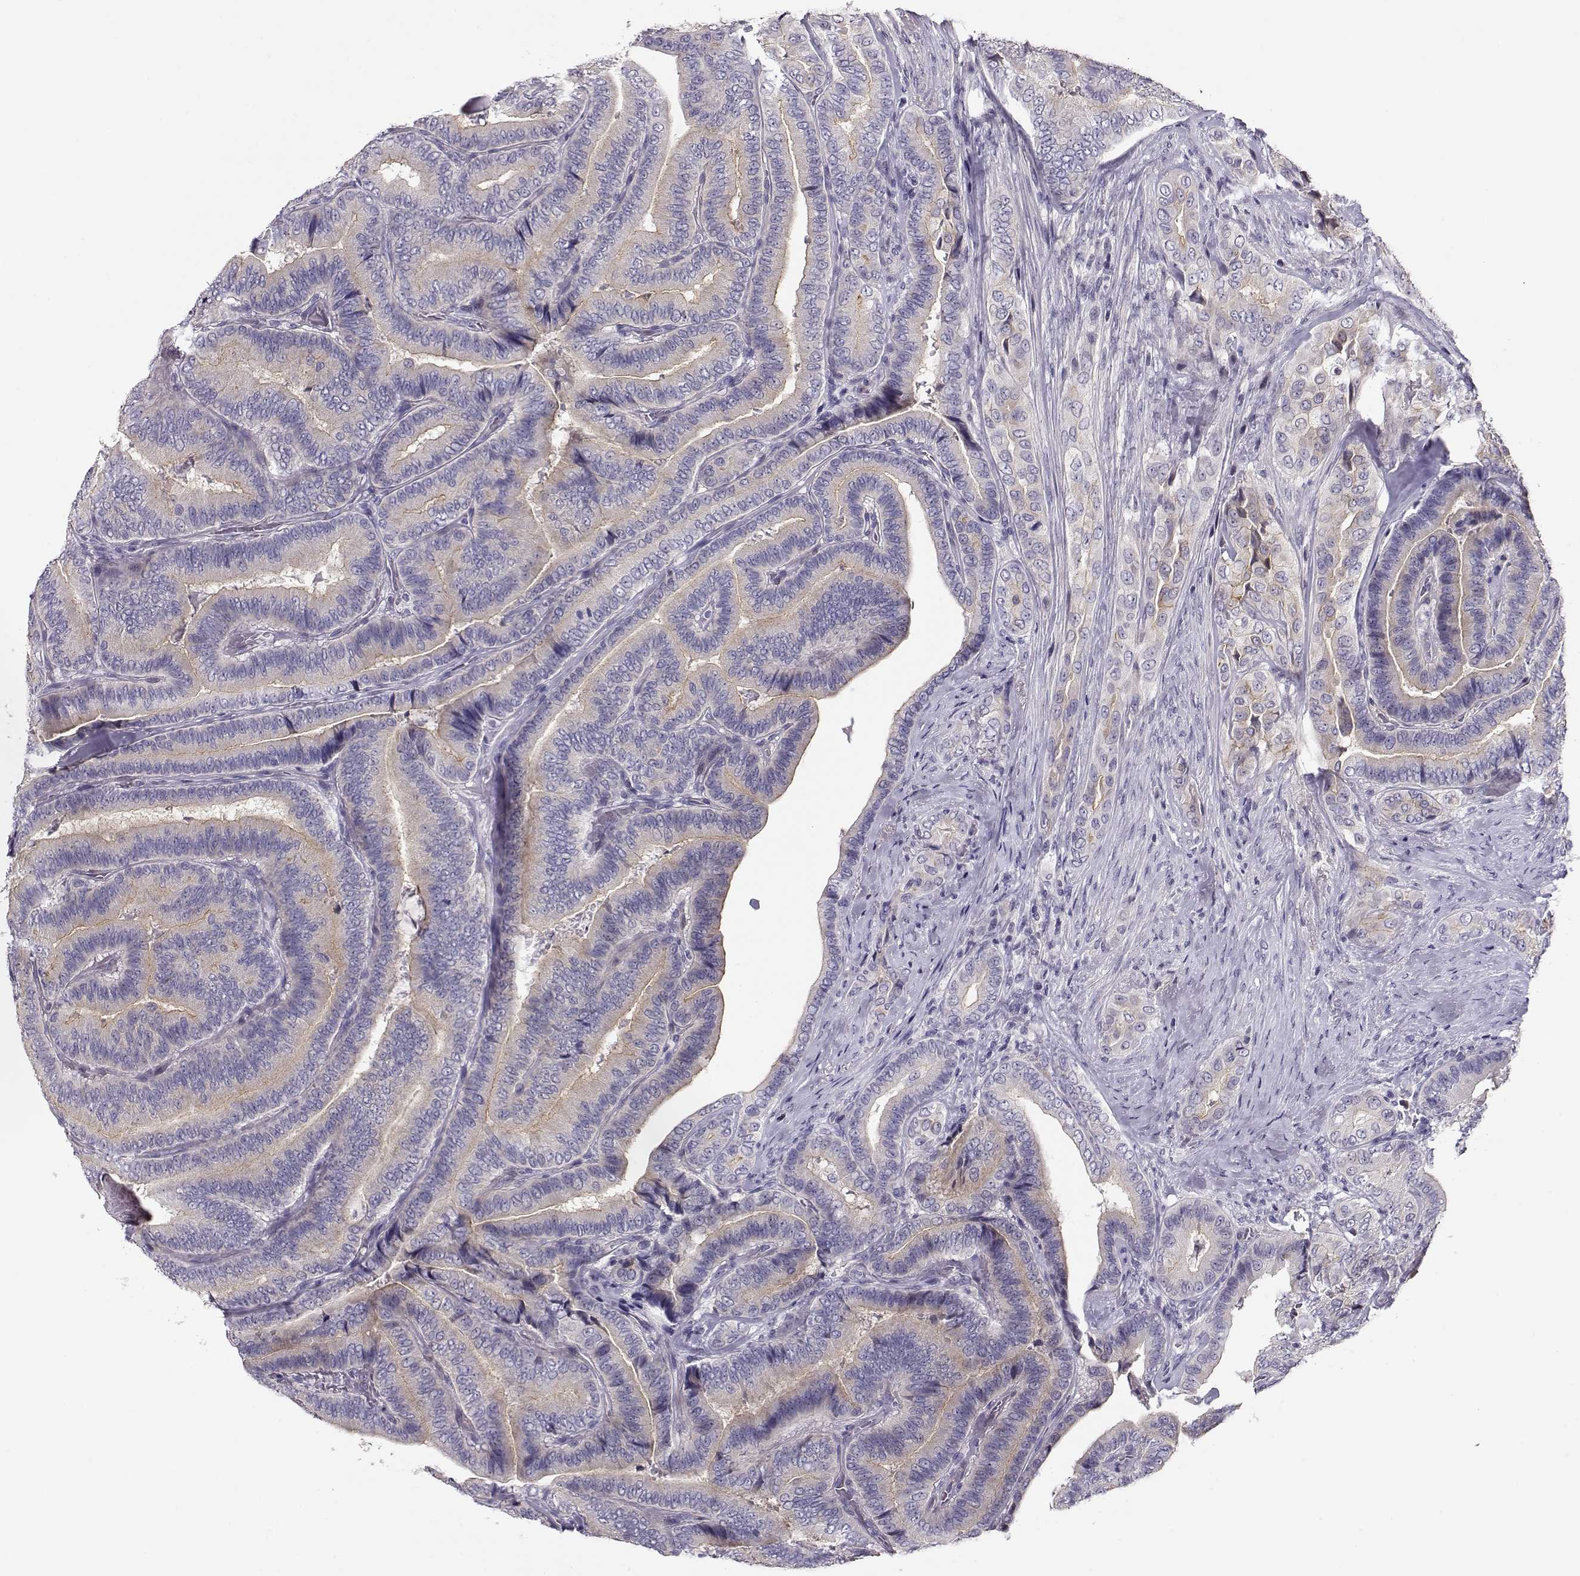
{"staining": {"intensity": "weak", "quantity": "<25%", "location": "cytoplasmic/membranous"}, "tissue": "thyroid cancer", "cell_type": "Tumor cells", "image_type": "cancer", "snomed": [{"axis": "morphology", "description": "Papillary adenocarcinoma, NOS"}, {"axis": "topography", "description": "Thyroid gland"}], "caption": "IHC histopathology image of thyroid cancer (papillary adenocarcinoma) stained for a protein (brown), which reveals no staining in tumor cells. (Stains: DAB (3,3'-diaminobenzidine) IHC with hematoxylin counter stain, Microscopy: brightfield microscopy at high magnification).", "gene": "CRX", "patient": {"sex": "male", "age": 61}}